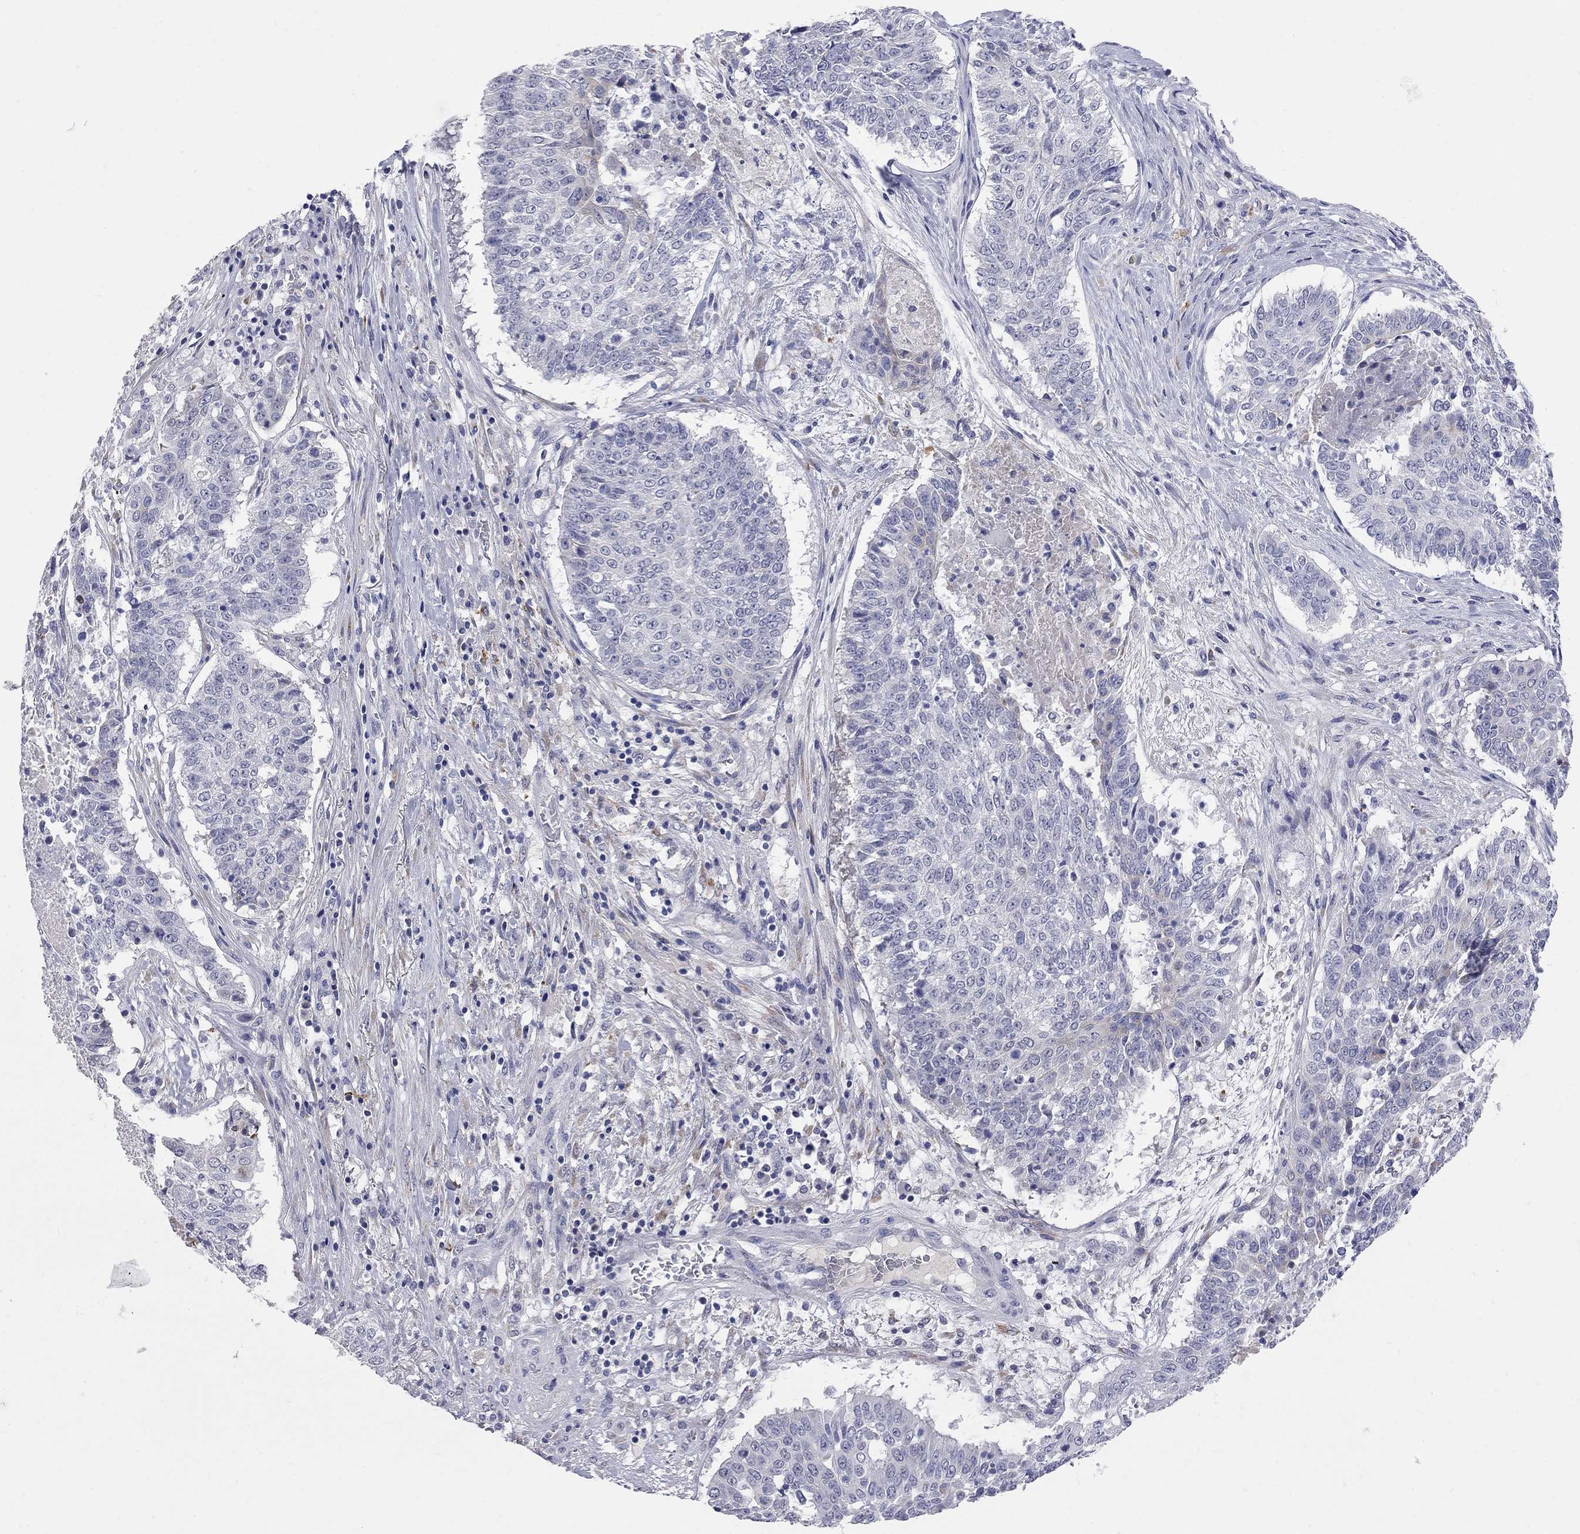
{"staining": {"intensity": "negative", "quantity": "none", "location": "none"}, "tissue": "lung cancer", "cell_type": "Tumor cells", "image_type": "cancer", "snomed": [{"axis": "morphology", "description": "Squamous cell carcinoma, NOS"}, {"axis": "topography", "description": "Lung"}], "caption": "Immunohistochemistry histopathology image of lung squamous cell carcinoma stained for a protein (brown), which shows no positivity in tumor cells.", "gene": "FAM221B", "patient": {"sex": "male", "age": 64}}